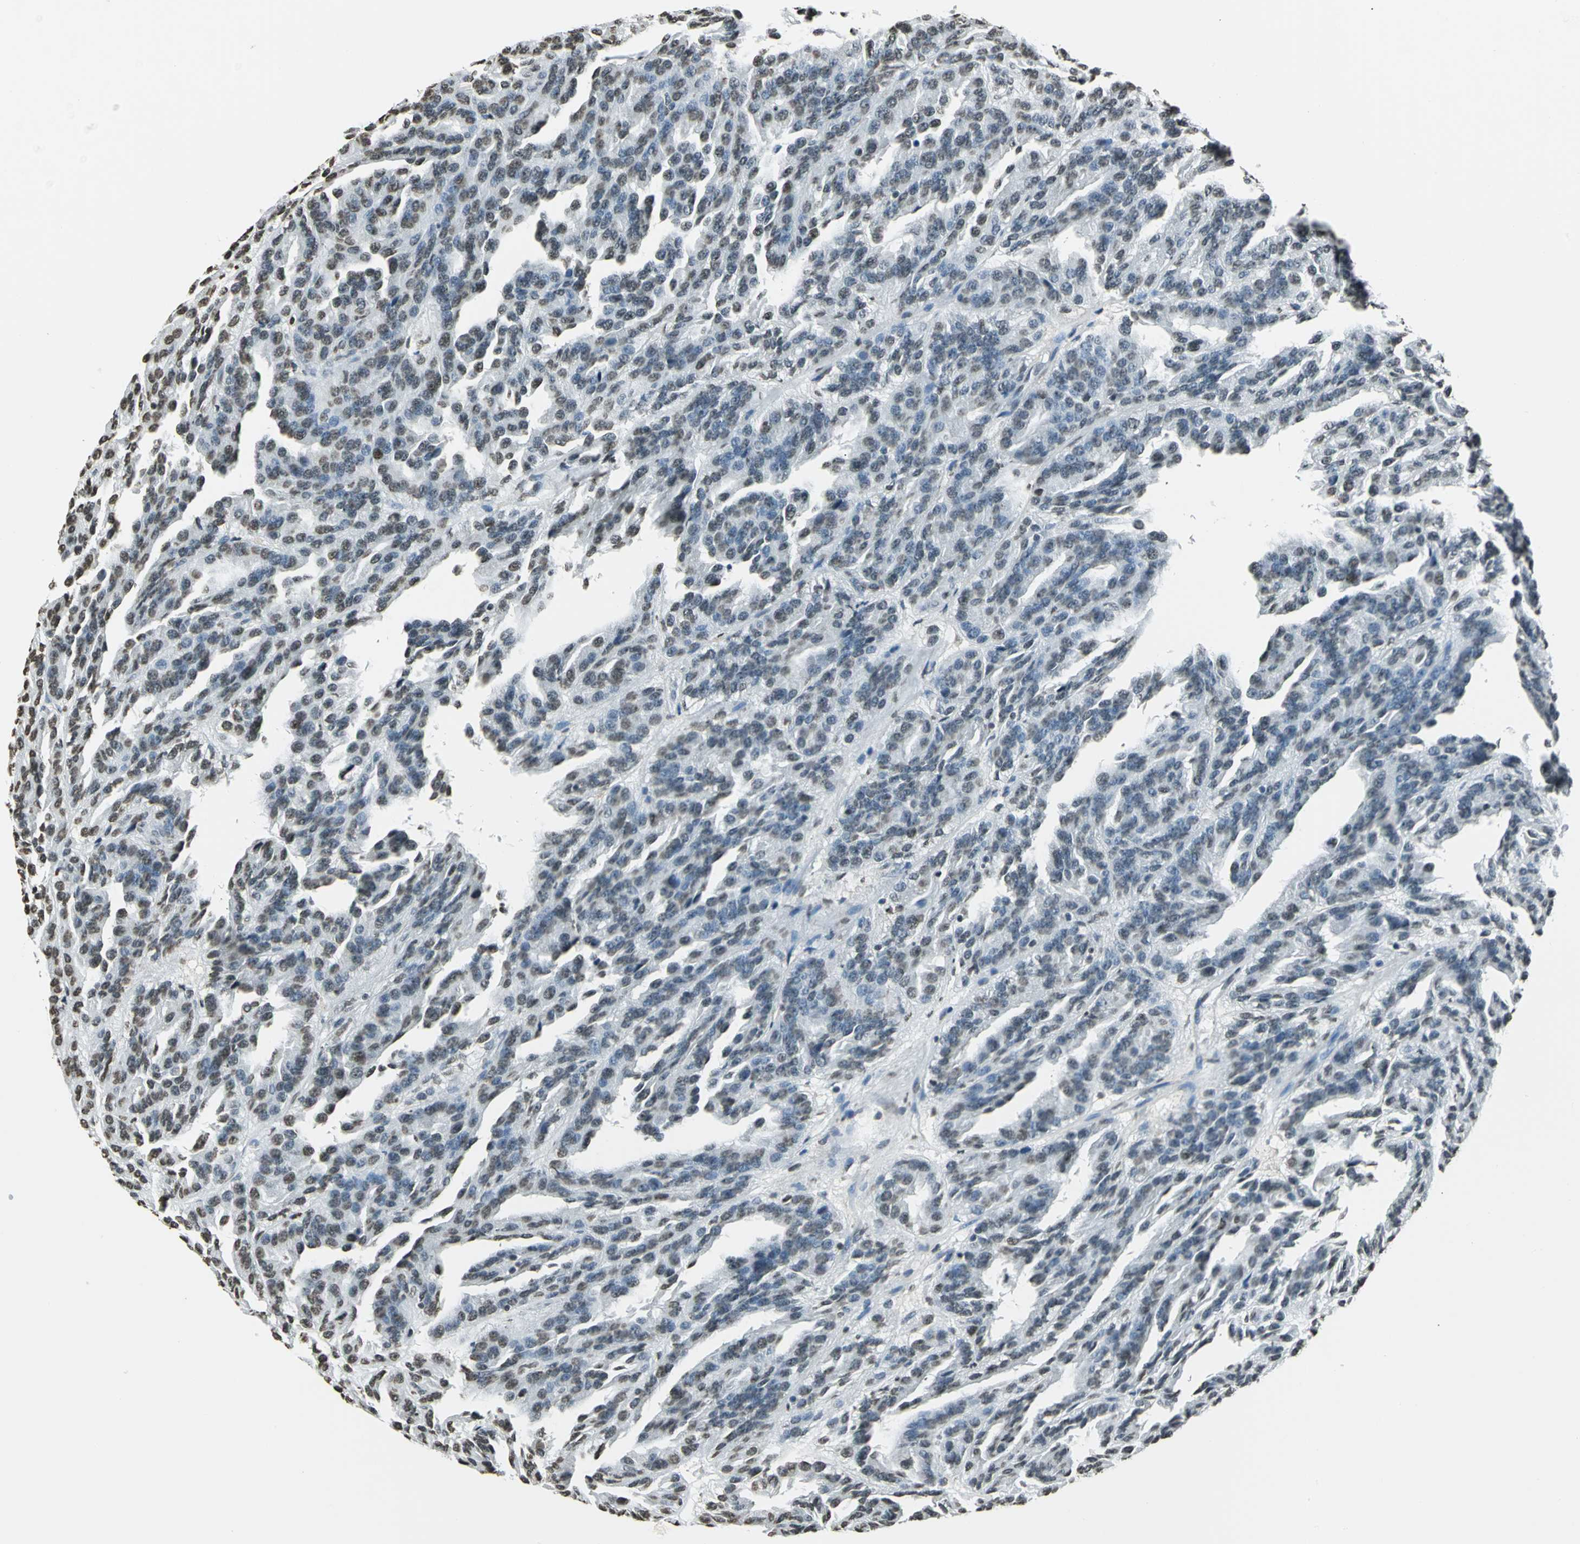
{"staining": {"intensity": "weak", "quantity": "25%-75%", "location": "nuclear"}, "tissue": "renal cancer", "cell_type": "Tumor cells", "image_type": "cancer", "snomed": [{"axis": "morphology", "description": "Adenocarcinoma, NOS"}, {"axis": "topography", "description": "Kidney"}], "caption": "Protein expression analysis of human adenocarcinoma (renal) reveals weak nuclear positivity in approximately 25%-75% of tumor cells.", "gene": "MCM4", "patient": {"sex": "male", "age": 46}}